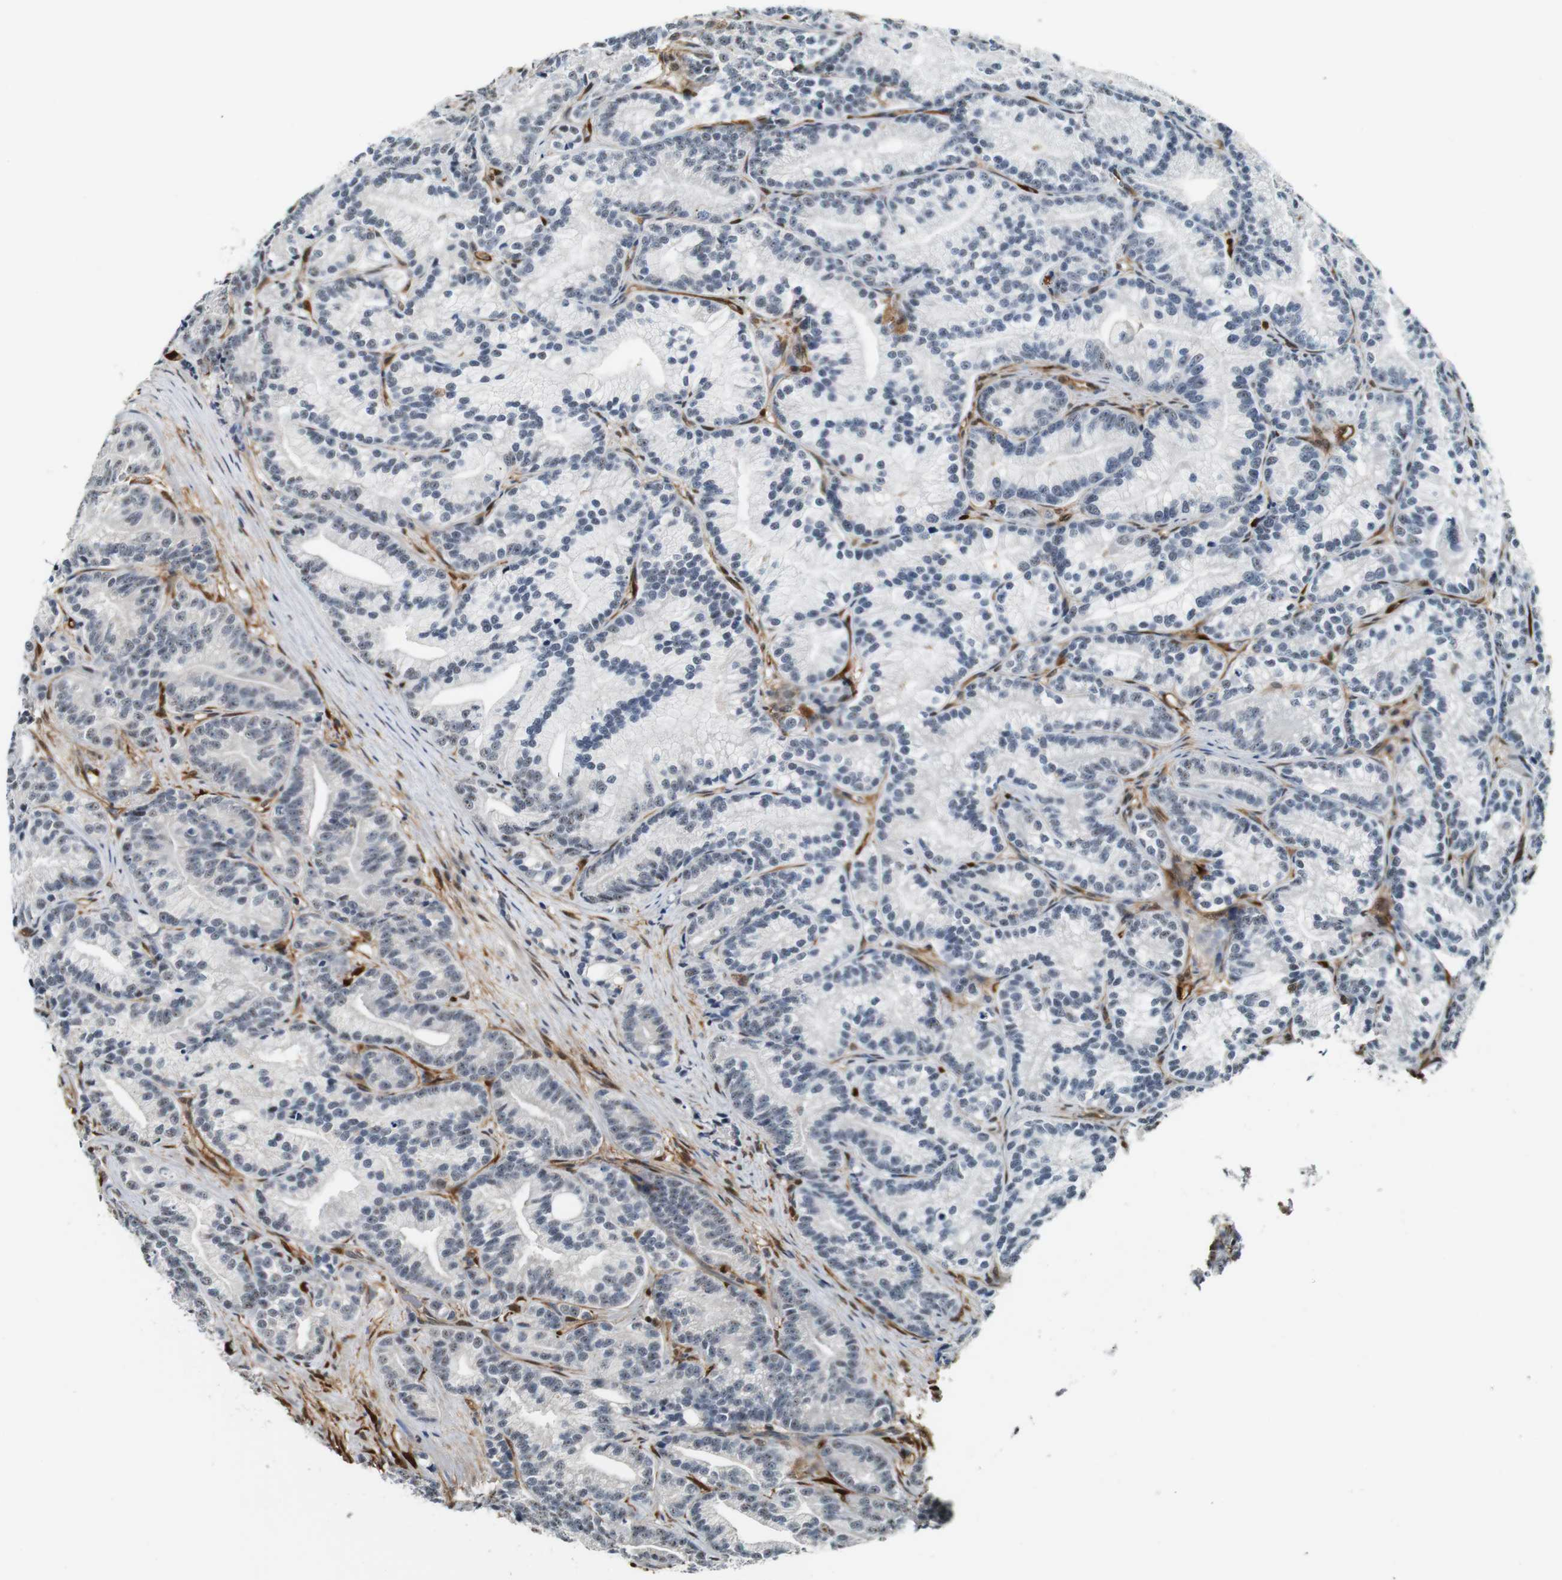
{"staining": {"intensity": "negative", "quantity": "none", "location": "none"}, "tissue": "prostate cancer", "cell_type": "Tumor cells", "image_type": "cancer", "snomed": [{"axis": "morphology", "description": "Adenocarcinoma, Low grade"}, {"axis": "topography", "description": "Prostate"}], "caption": "This is an IHC histopathology image of human prostate cancer. There is no positivity in tumor cells.", "gene": "LXN", "patient": {"sex": "male", "age": 89}}